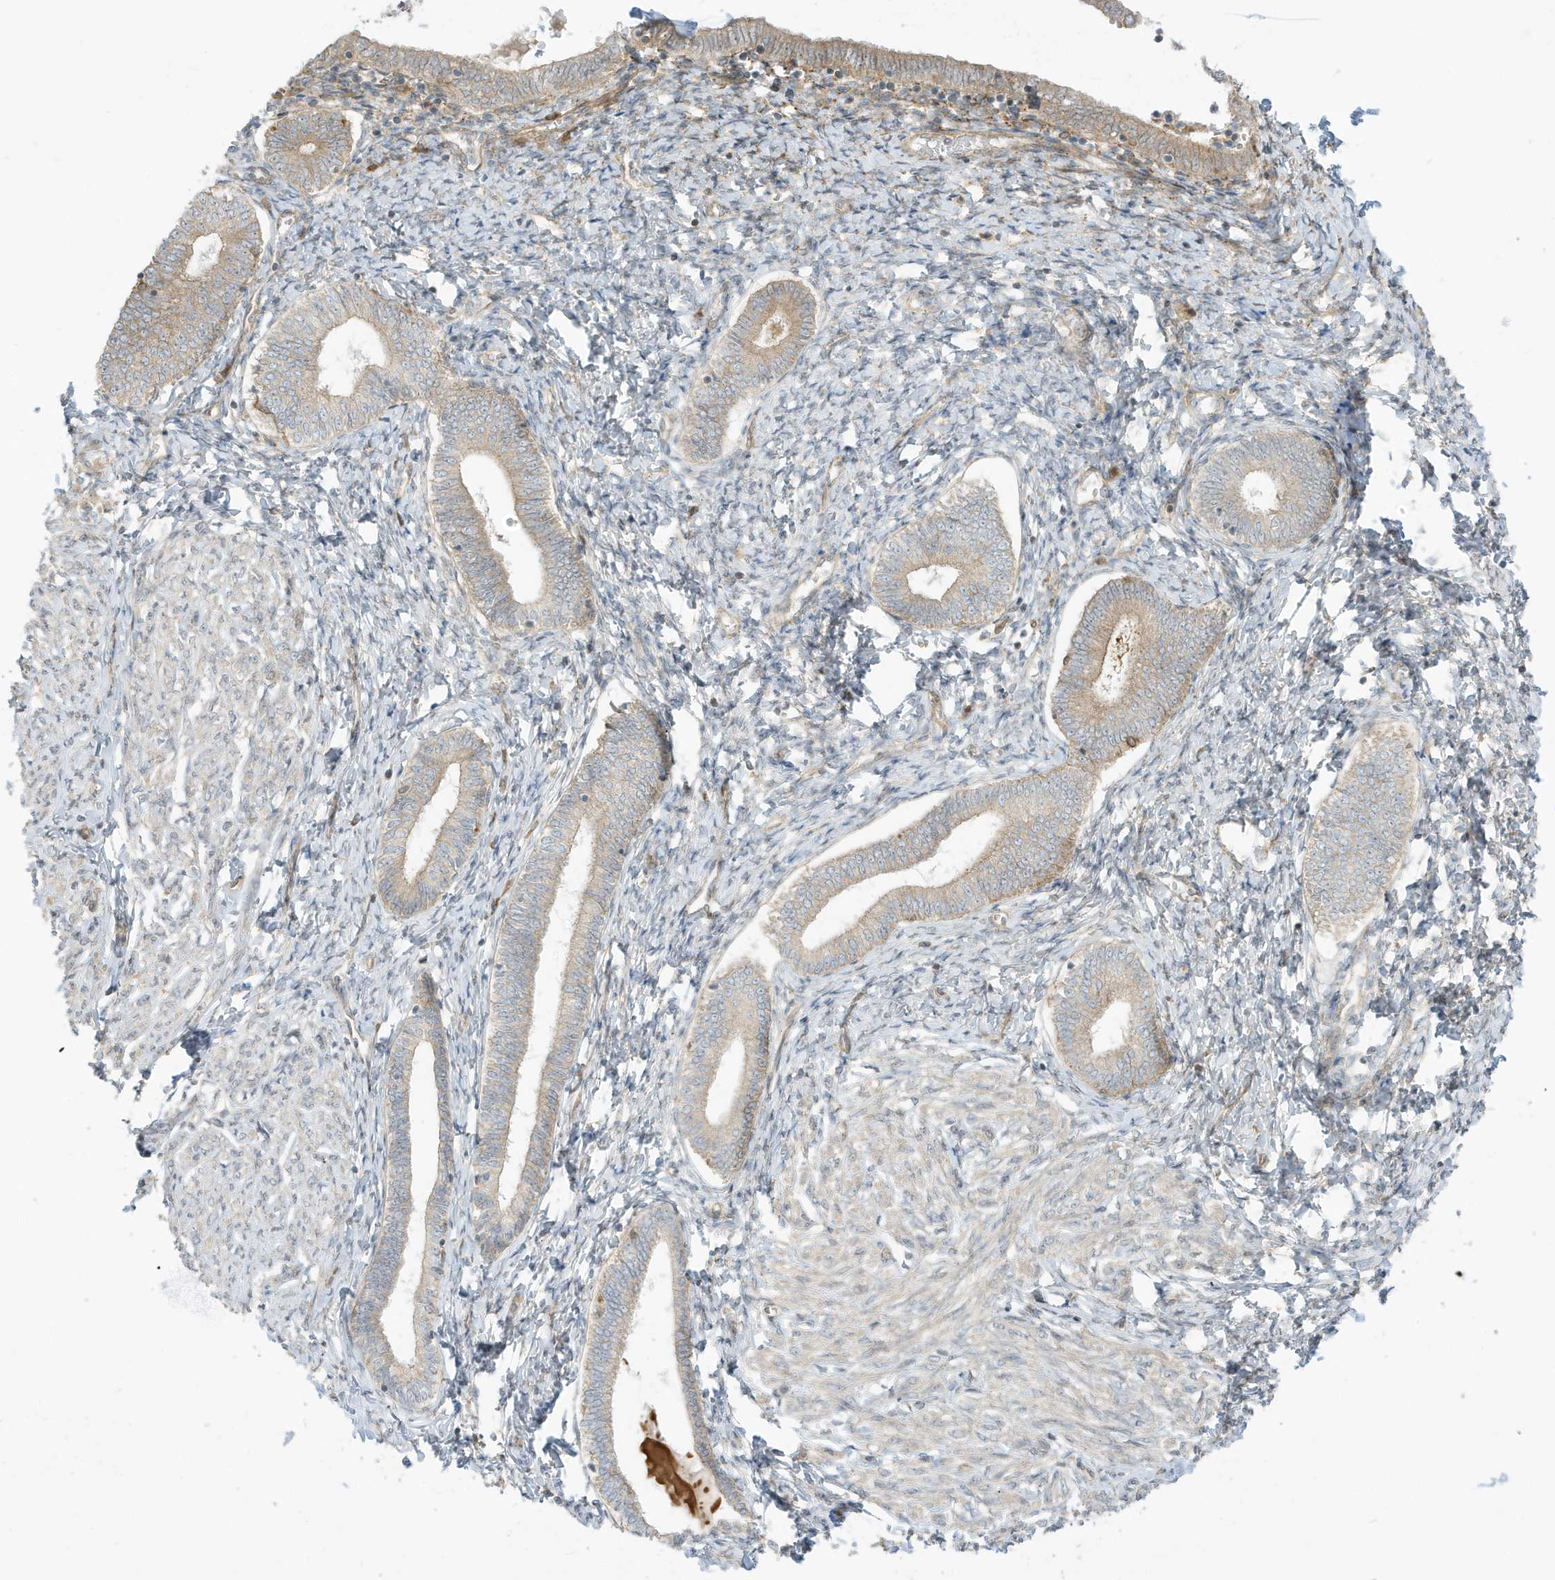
{"staining": {"intensity": "moderate", "quantity": "25%-75%", "location": "cytoplasmic/membranous"}, "tissue": "endometrium", "cell_type": "Cells in endometrial stroma", "image_type": "normal", "snomed": [{"axis": "morphology", "description": "Normal tissue, NOS"}, {"axis": "topography", "description": "Endometrium"}], "caption": "The image reveals a brown stain indicating the presence of a protein in the cytoplasmic/membranous of cells in endometrial stroma in endometrium. The protein of interest is stained brown, and the nuclei are stained in blue (DAB IHC with brightfield microscopy, high magnification).", "gene": "SCARF2", "patient": {"sex": "female", "age": 72}}